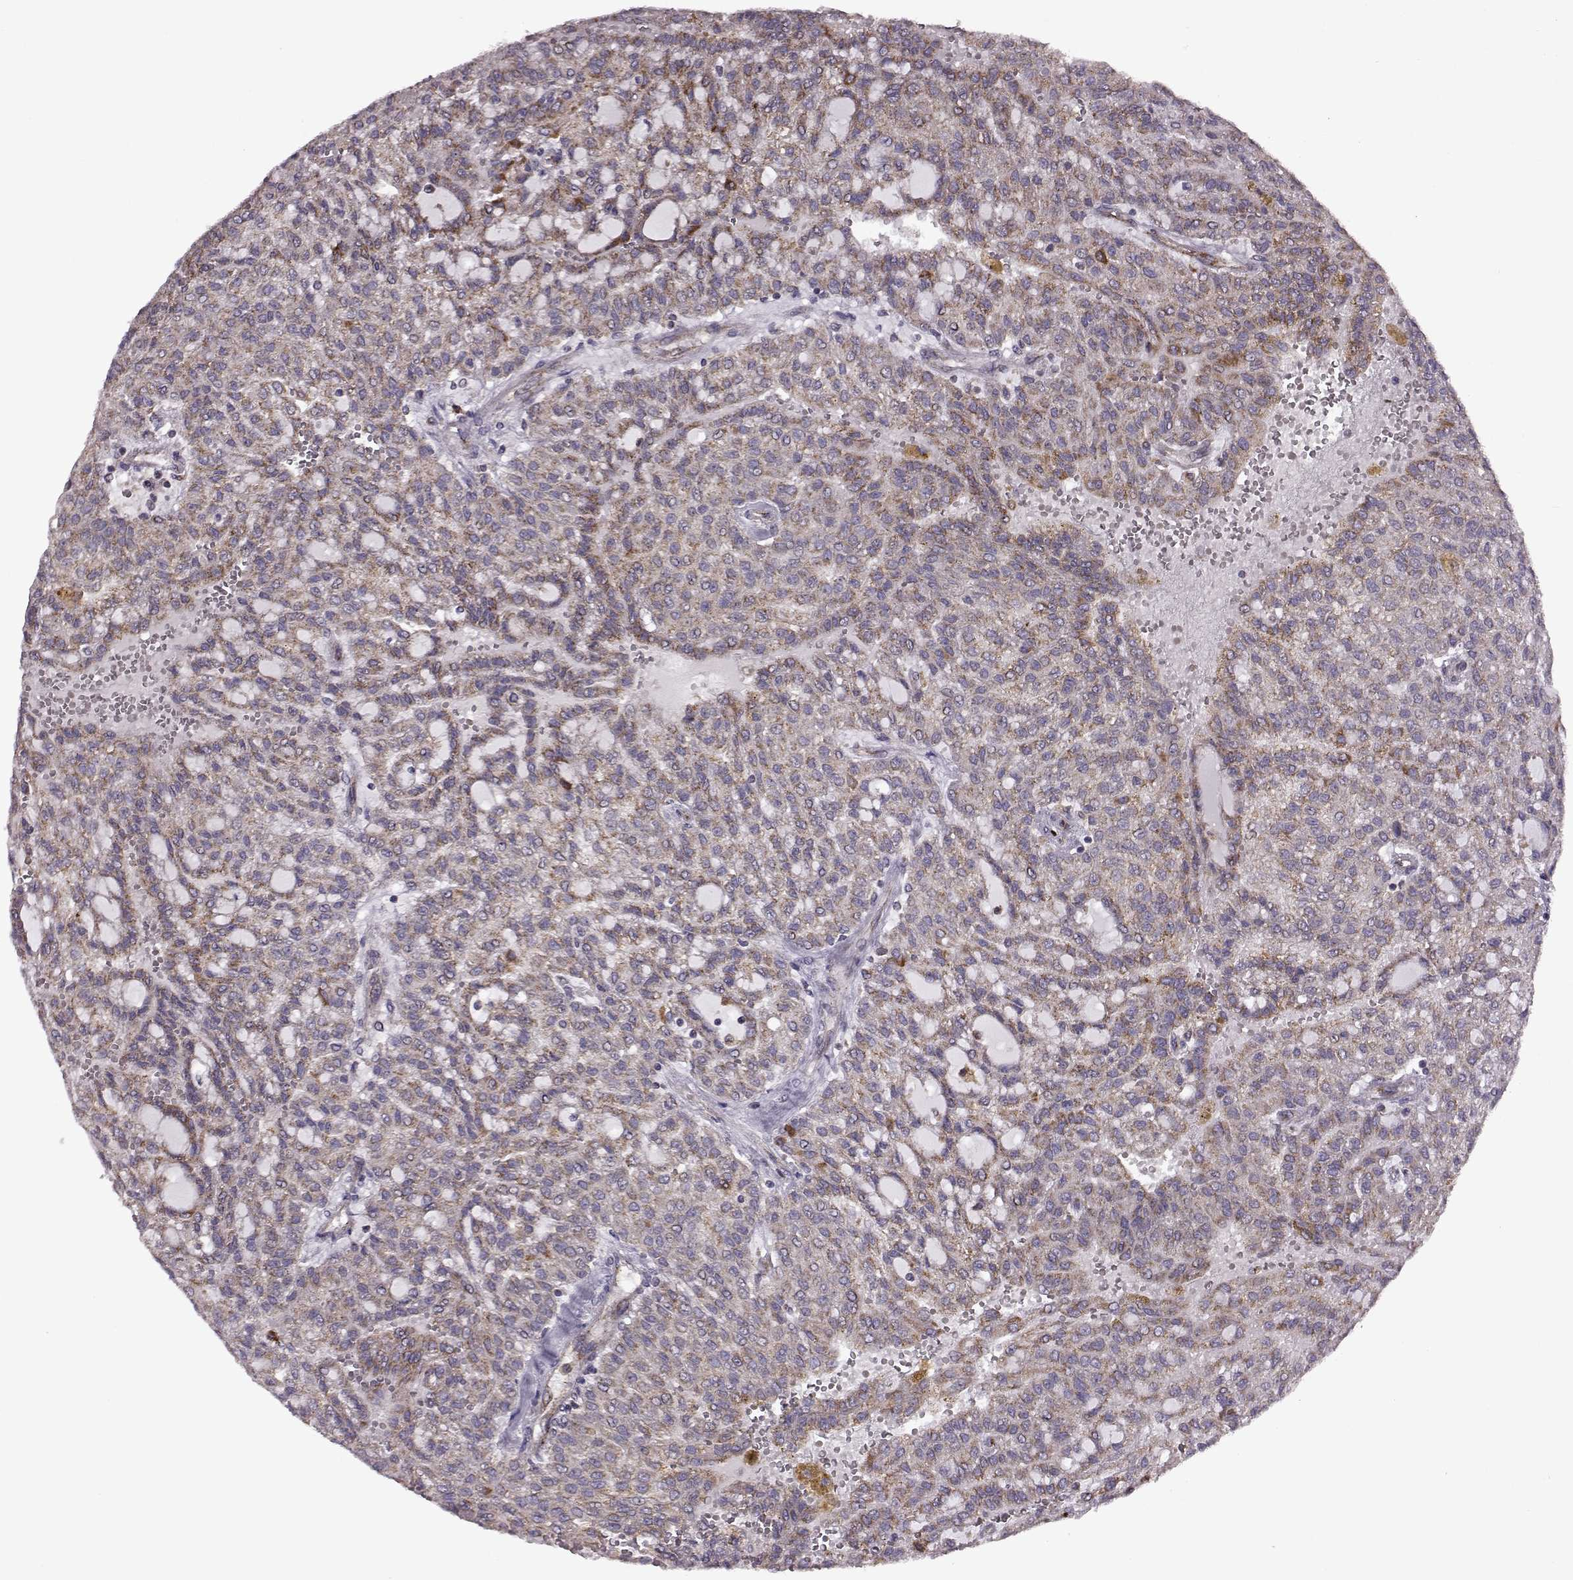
{"staining": {"intensity": "moderate", "quantity": ">75%", "location": "cytoplasmic/membranous"}, "tissue": "renal cancer", "cell_type": "Tumor cells", "image_type": "cancer", "snomed": [{"axis": "morphology", "description": "Adenocarcinoma, NOS"}, {"axis": "topography", "description": "Kidney"}], "caption": "Approximately >75% of tumor cells in renal adenocarcinoma display moderate cytoplasmic/membranous protein staining as visualized by brown immunohistochemical staining.", "gene": "MTSS1", "patient": {"sex": "male", "age": 63}}